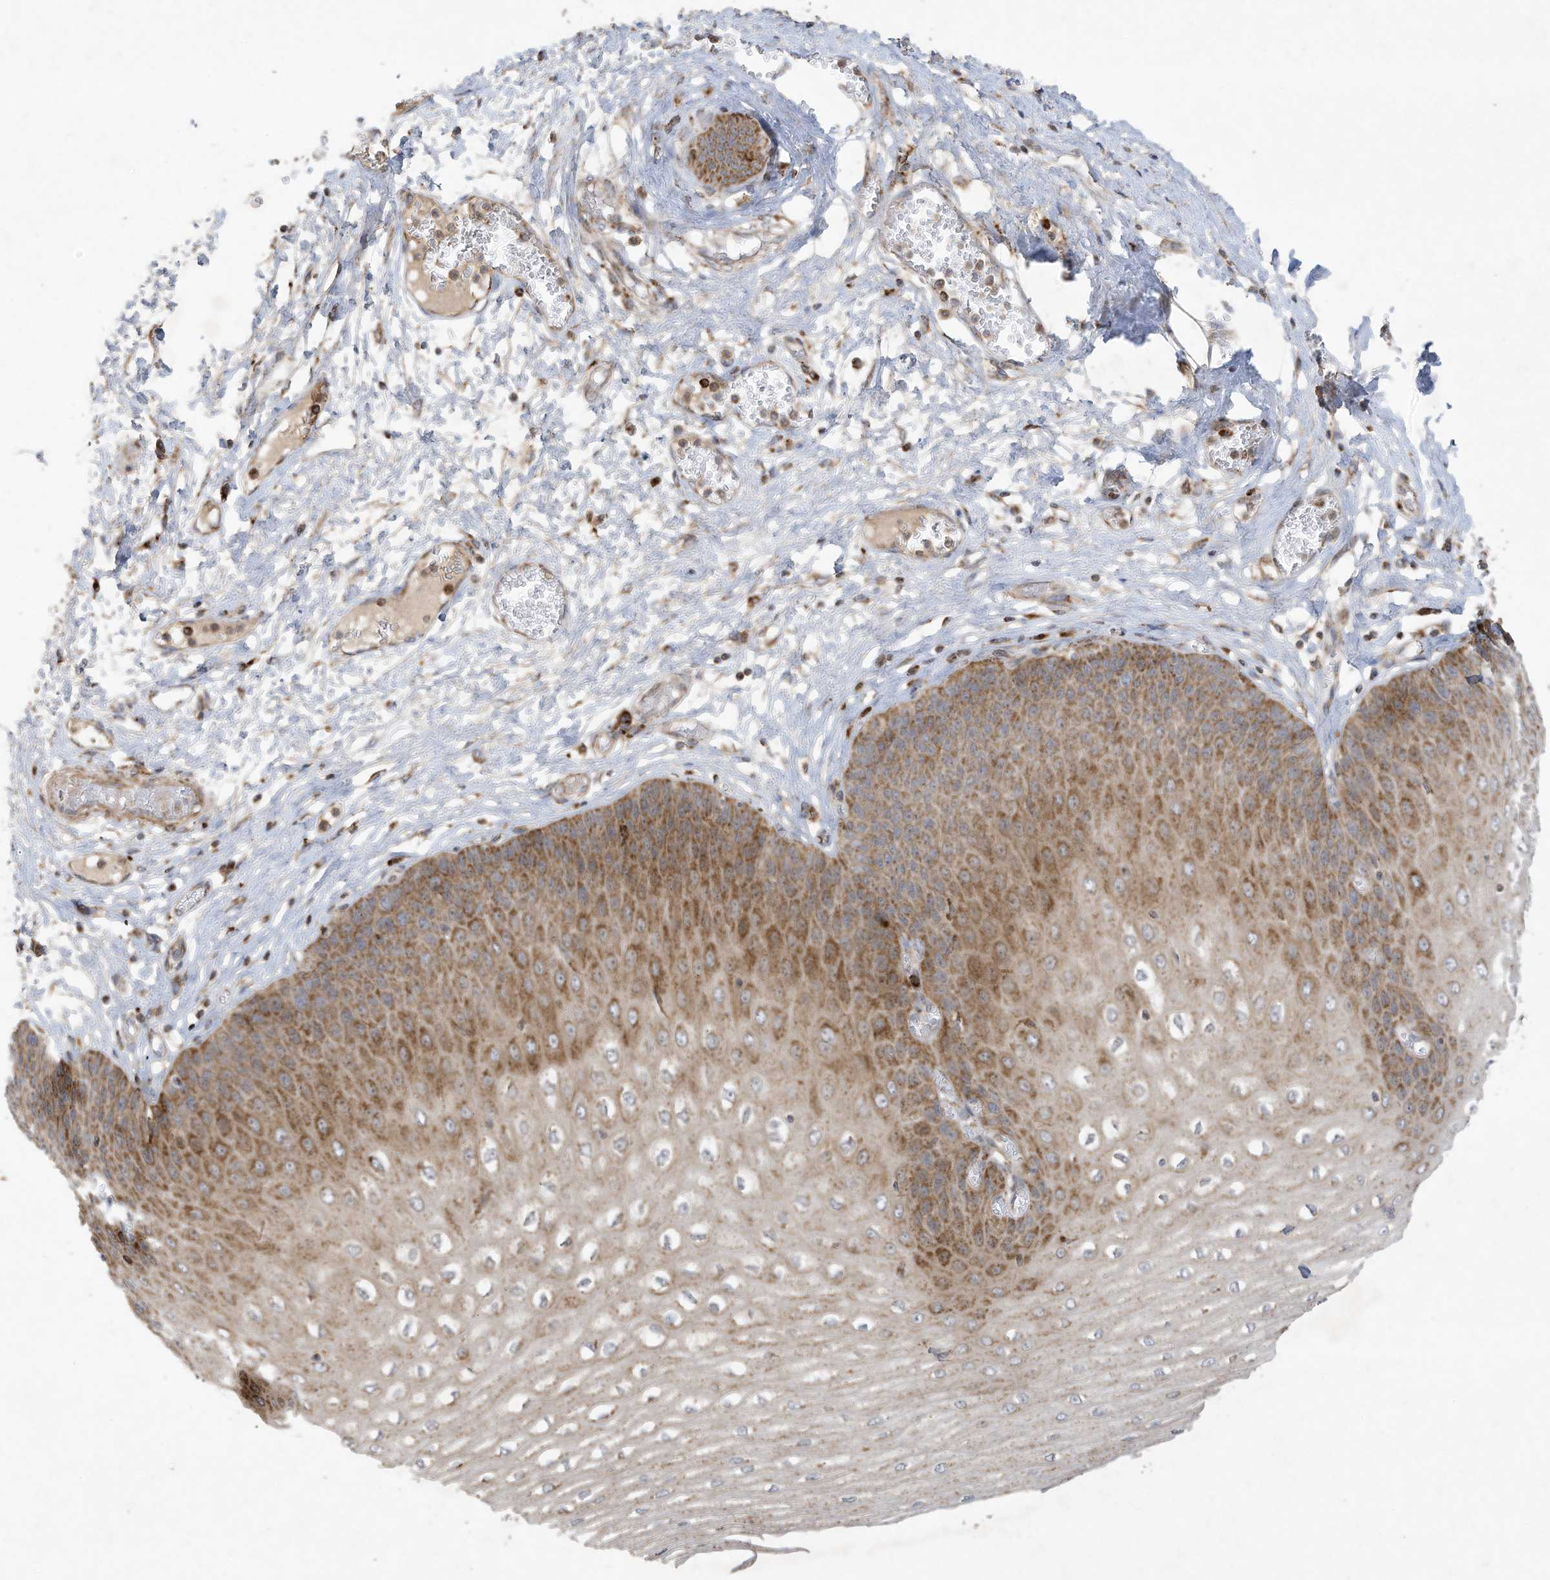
{"staining": {"intensity": "moderate", "quantity": ">75%", "location": "cytoplasmic/membranous"}, "tissue": "esophagus", "cell_type": "Squamous epithelial cells", "image_type": "normal", "snomed": [{"axis": "morphology", "description": "Normal tissue, NOS"}, {"axis": "topography", "description": "Esophagus"}], "caption": "Squamous epithelial cells show medium levels of moderate cytoplasmic/membranous staining in approximately >75% of cells in unremarkable esophagus. (IHC, brightfield microscopy, high magnification).", "gene": "C2orf74", "patient": {"sex": "male", "age": 60}}